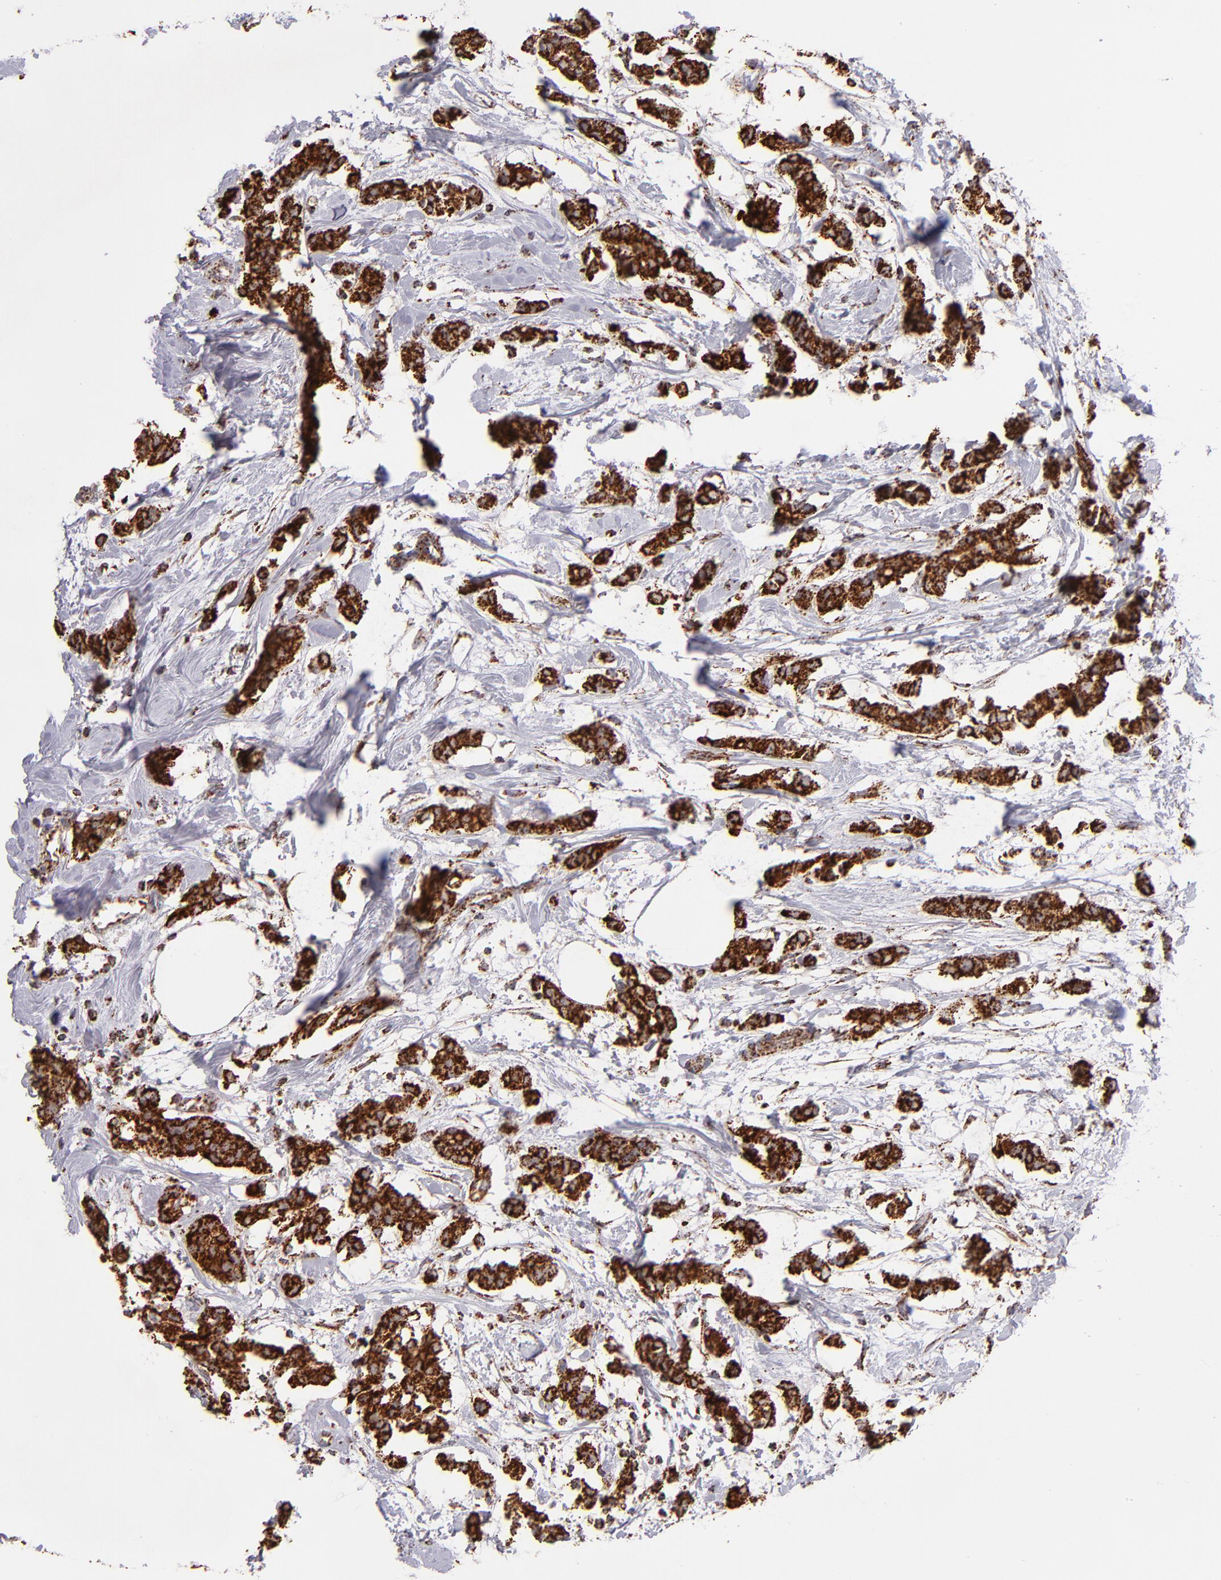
{"staining": {"intensity": "strong", "quantity": ">75%", "location": "cytoplasmic/membranous"}, "tissue": "breast cancer", "cell_type": "Tumor cells", "image_type": "cancer", "snomed": [{"axis": "morphology", "description": "Duct carcinoma"}, {"axis": "topography", "description": "Breast"}], "caption": "About >75% of tumor cells in human breast infiltrating ductal carcinoma reveal strong cytoplasmic/membranous protein staining as visualized by brown immunohistochemical staining.", "gene": "DLST", "patient": {"sex": "female", "age": 84}}